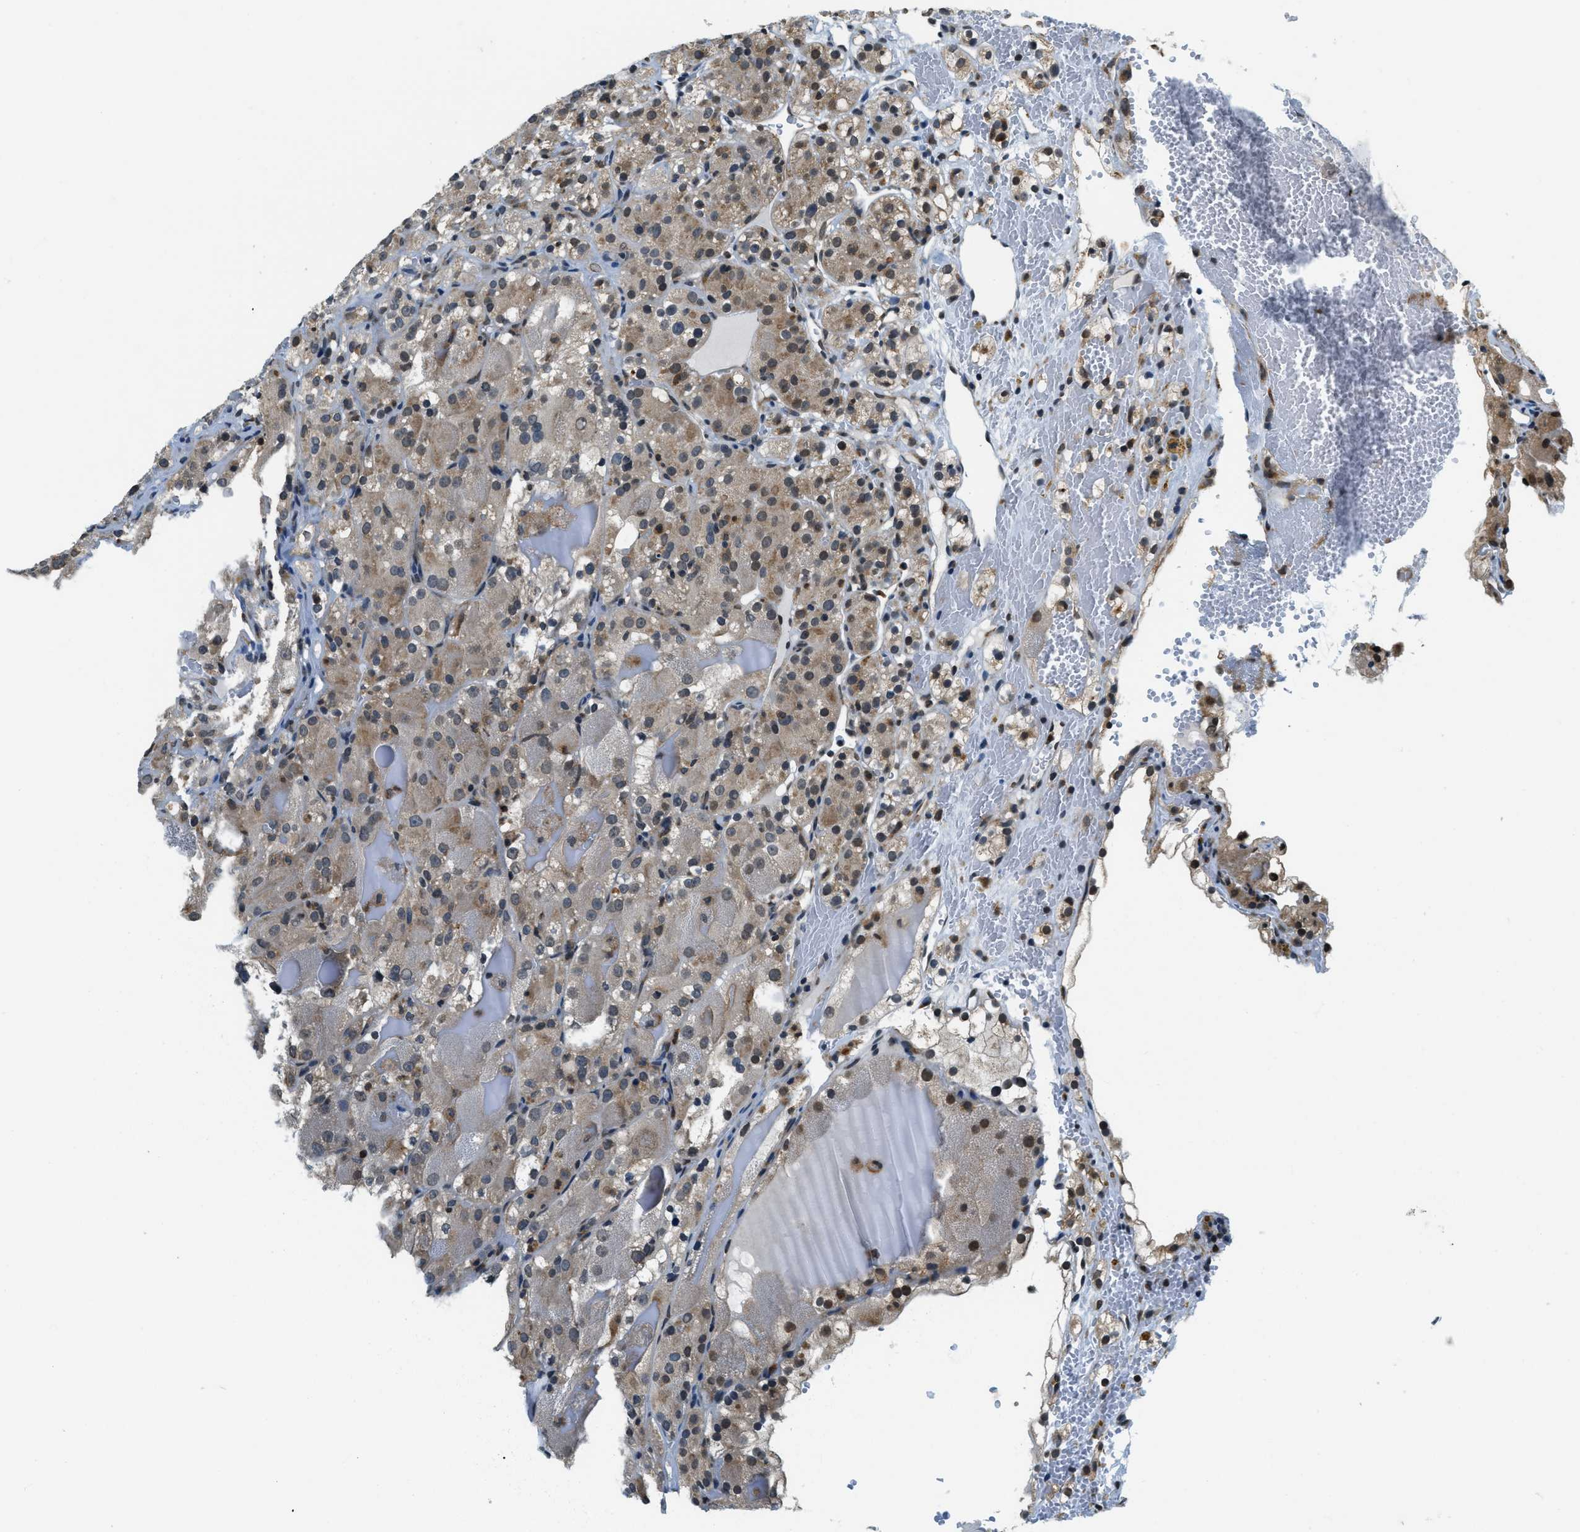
{"staining": {"intensity": "moderate", "quantity": "<25%", "location": "cytoplasmic/membranous"}, "tissue": "renal cancer", "cell_type": "Tumor cells", "image_type": "cancer", "snomed": [{"axis": "morphology", "description": "Normal tissue, NOS"}, {"axis": "morphology", "description": "Adenocarcinoma, NOS"}, {"axis": "topography", "description": "Kidney"}], "caption": "The histopathology image displays a brown stain indicating the presence of a protein in the cytoplasmic/membranous of tumor cells in renal cancer (adenocarcinoma). The protein of interest is shown in brown color, while the nuclei are stained blue.", "gene": "RAB11FIP1", "patient": {"sex": "male", "age": 61}}